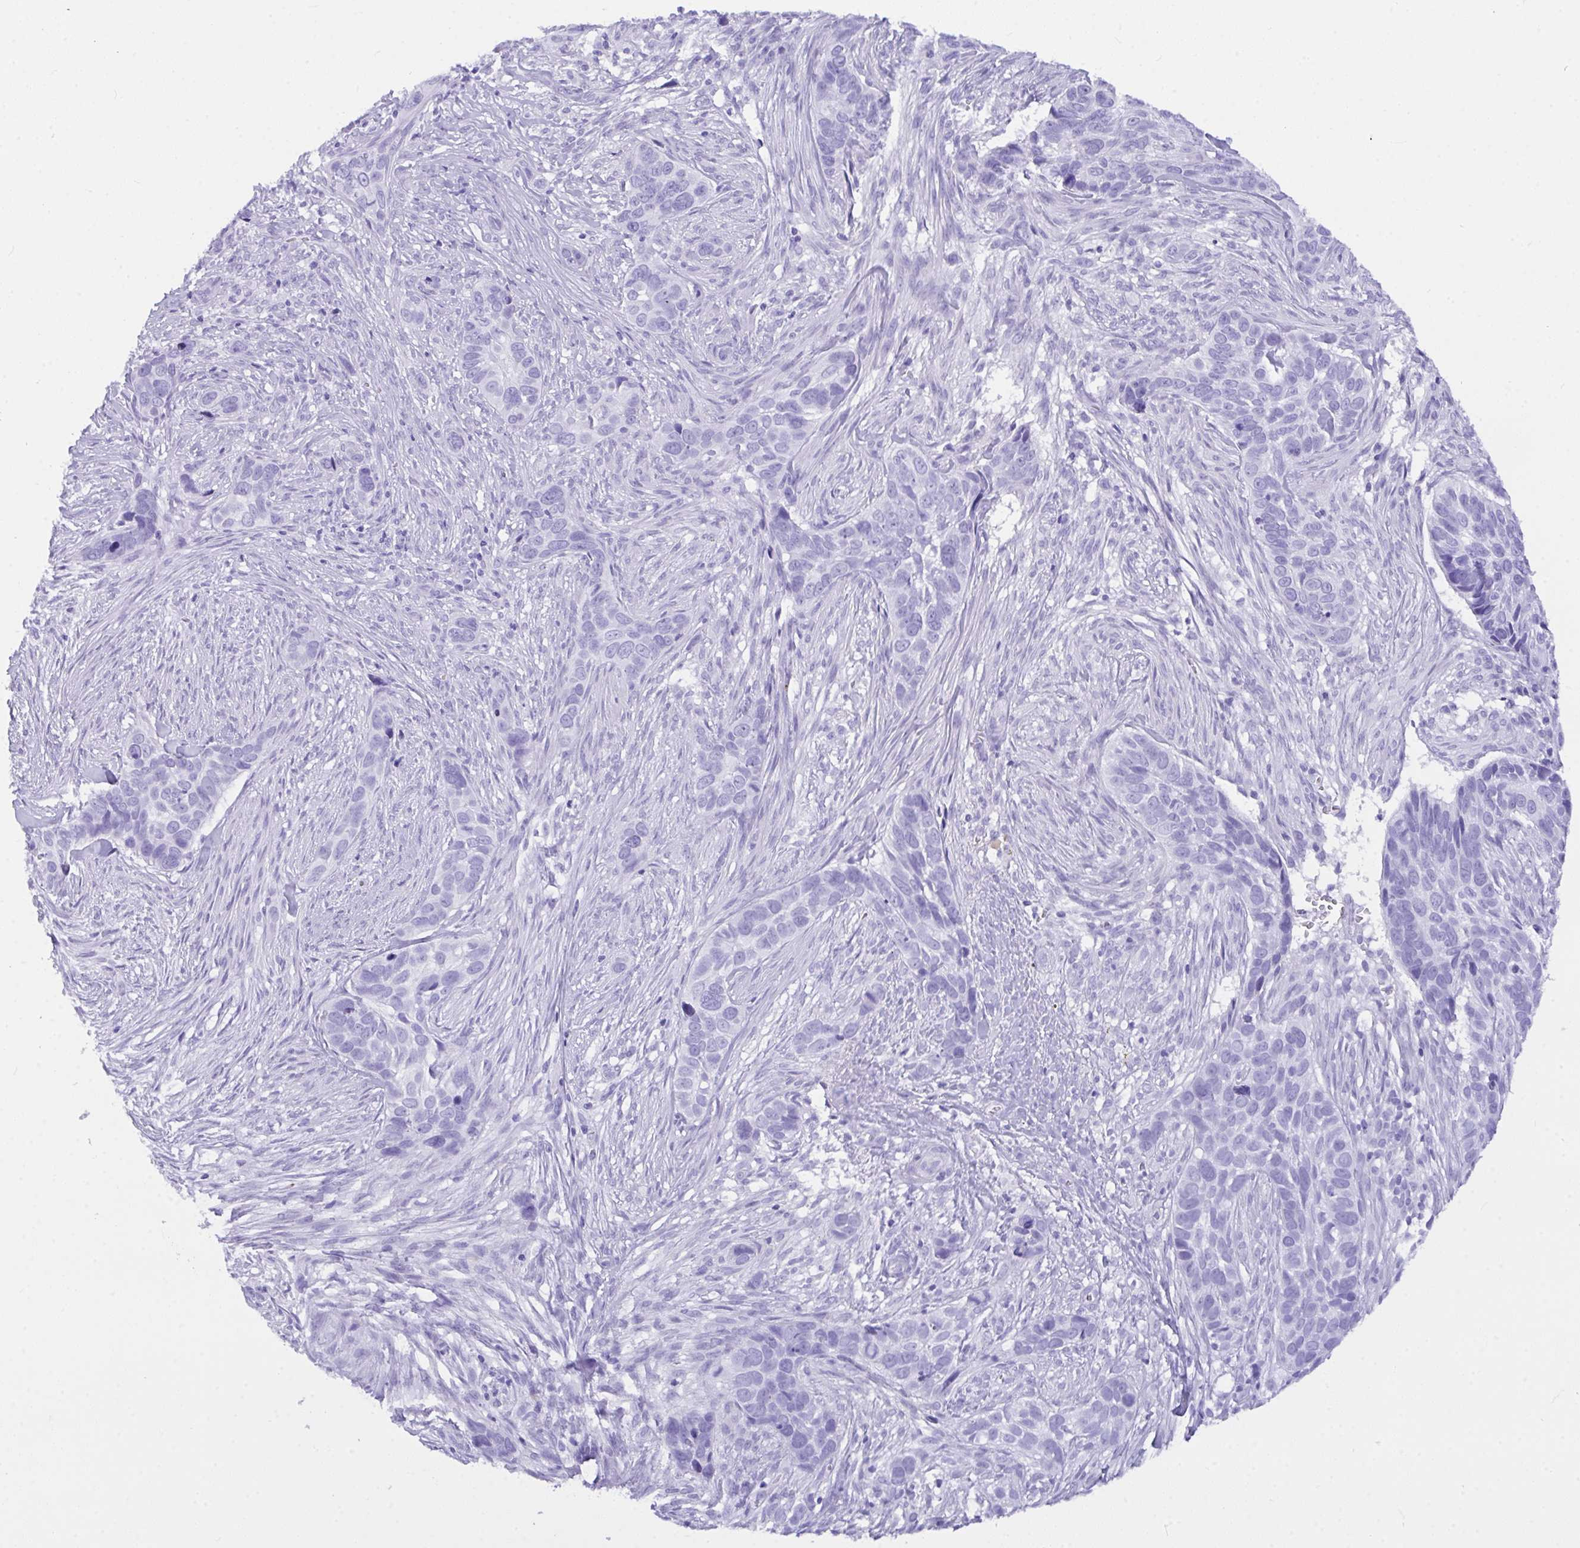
{"staining": {"intensity": "negative", "quantity": "none", "location": "none"}, "tissue": "skin cancer", "cell_type": "Tumor cells", "image_type": "cancer", "snomed": [{"axis": "morphology", "description": "Basal cell carcinoma"}, {"axis": "topography", "description": "Skin"}], "caption": "DAB (3,3'-diaminobenzidine) immunohistochemical staining of skin cancer reveals no significant staining in tumor cells. (DAB immunohistochemistry (IHC) with hematoxylin counter stain).", "gene": "BEST4", "patient": {"sex": "female", "age": 82}}